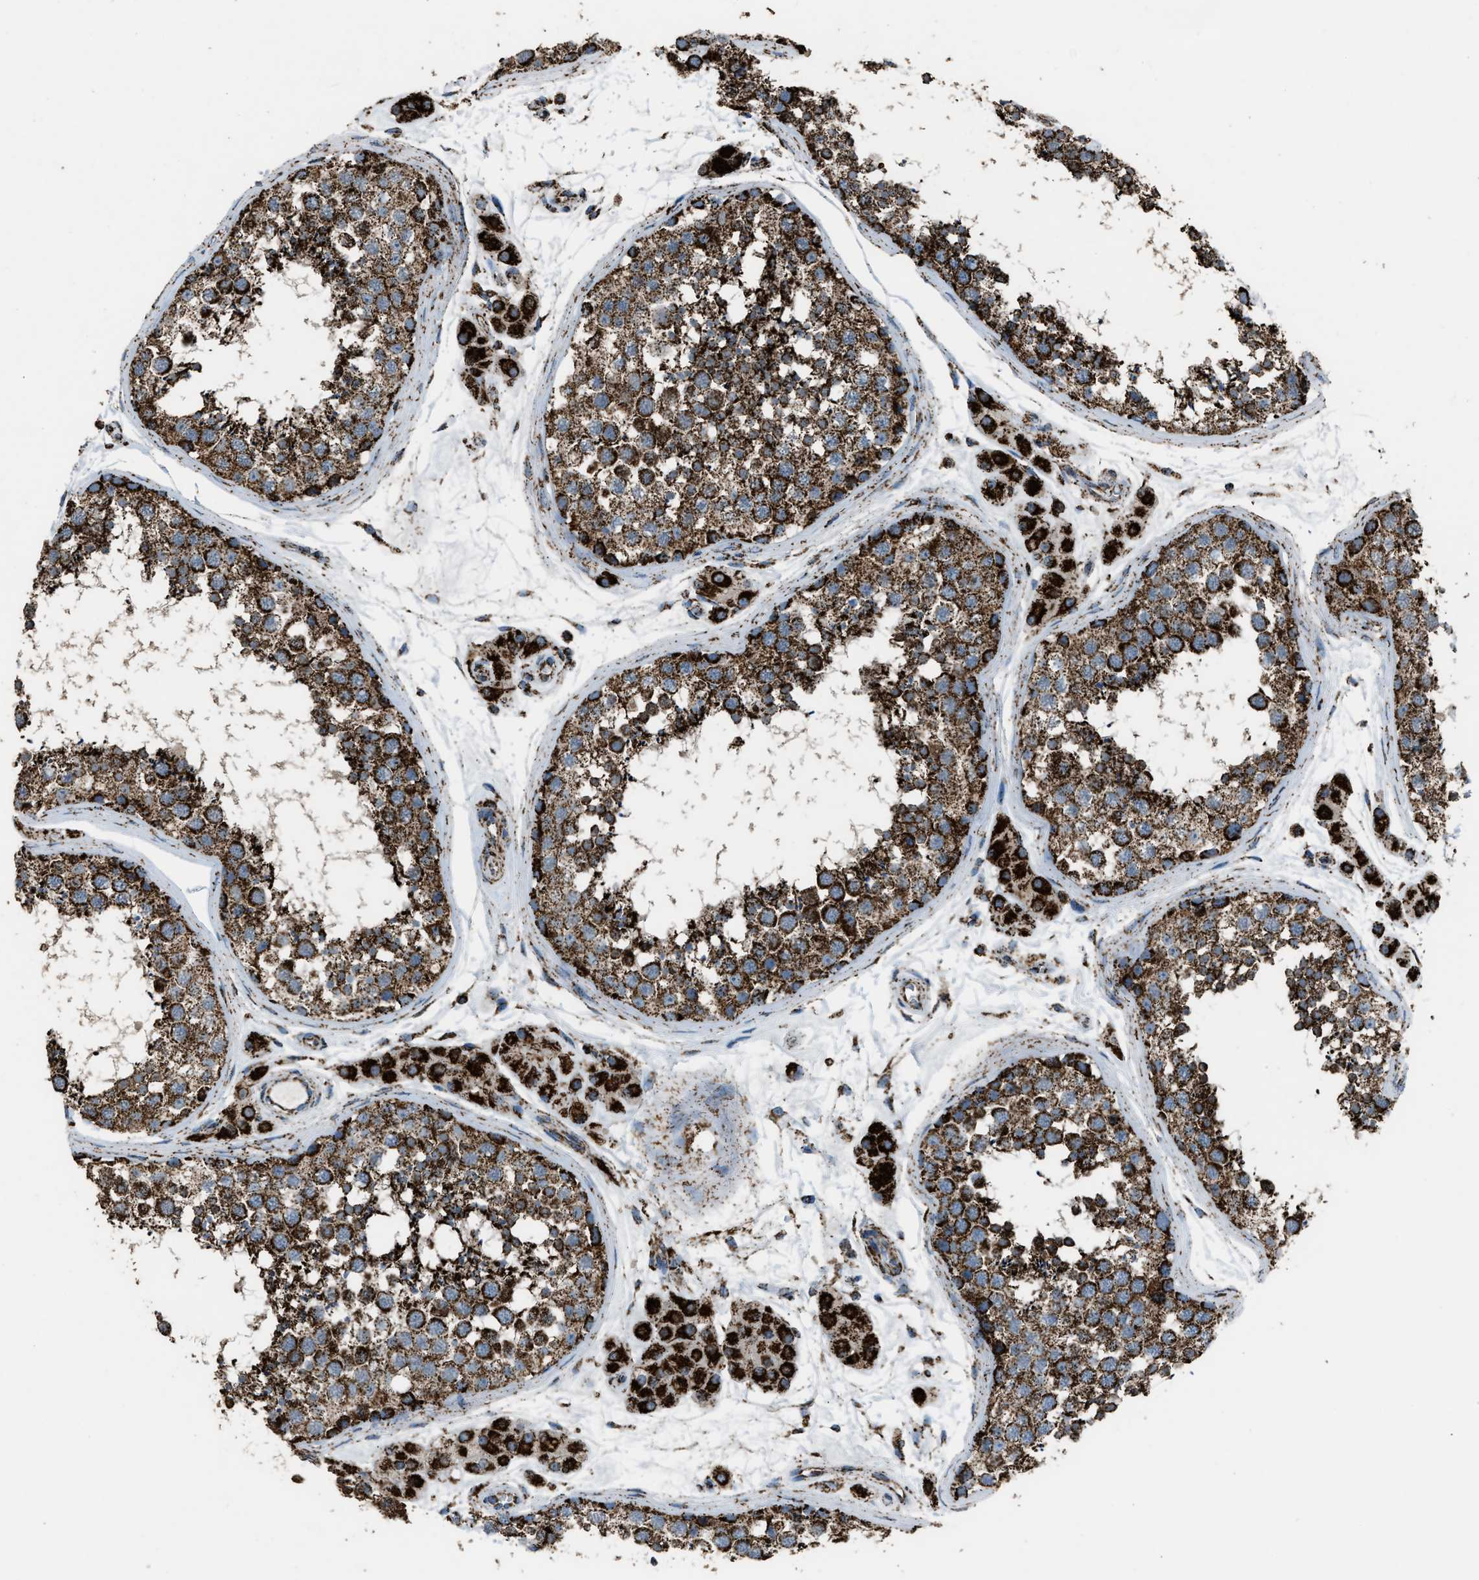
{"staining": {"intensity": "strong", "quantity": ">75%", "location": "cytoplasmic/membranous"}, "tissue": "testis", "cell_type": "Cells in seminiferous ducts", "image_type": "normal", "snomed": [{"axis": "morphology", "description": "Normal tissue, NOS"}, {"axis": "topography", "description": "Testis"}], "caption": "Testis stained with DAB (3,3'-diaminobenzidine) IHC demonstrates high levels of strong cytoplasmic/membranous expression in approximately >75% of cells in seminiferous ducts. The protein of interest is shown in brown color, while the nuclei are stained blue.", "gene": "MDH2", "patient": {"sex": "male", "age": 56}}